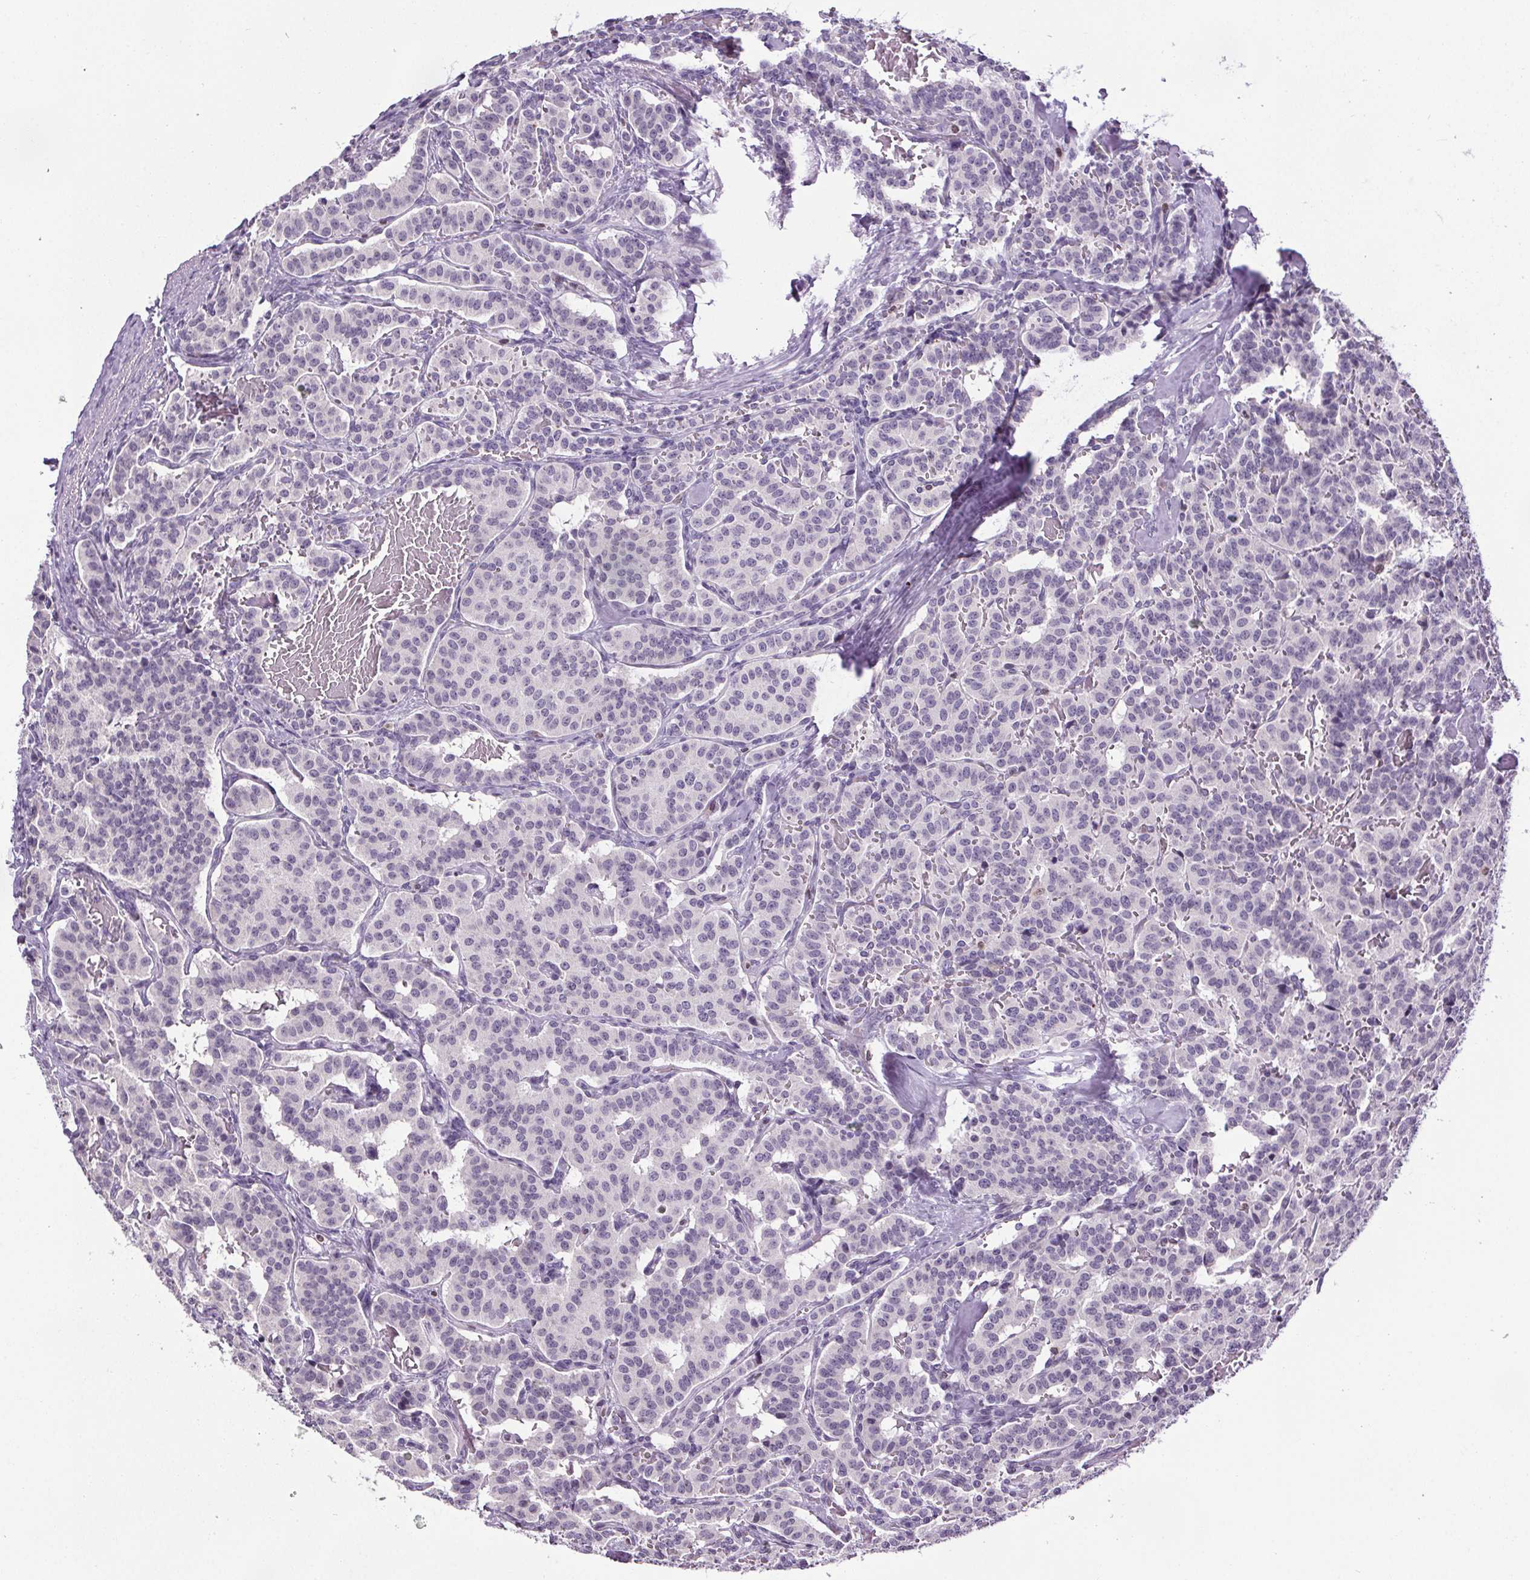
{"staining": {"intensity": "negative", "quantity": "none", "location": "none"}, "tissue": "carcinoid", "cell_type": "Tumor cells", "image_type": "cancer", "snomed": [{"axis": "morphology", "description": "Carcinoid, malignant, NOS"}, {"axis": "topography", "description": "Lung"}], "caption": "Micrograph shows no protein positivity in tumor cells of malignant carcinoid tissue.", "gene": "TMEM240", "patient": {"sex": "female", "age": 46}}